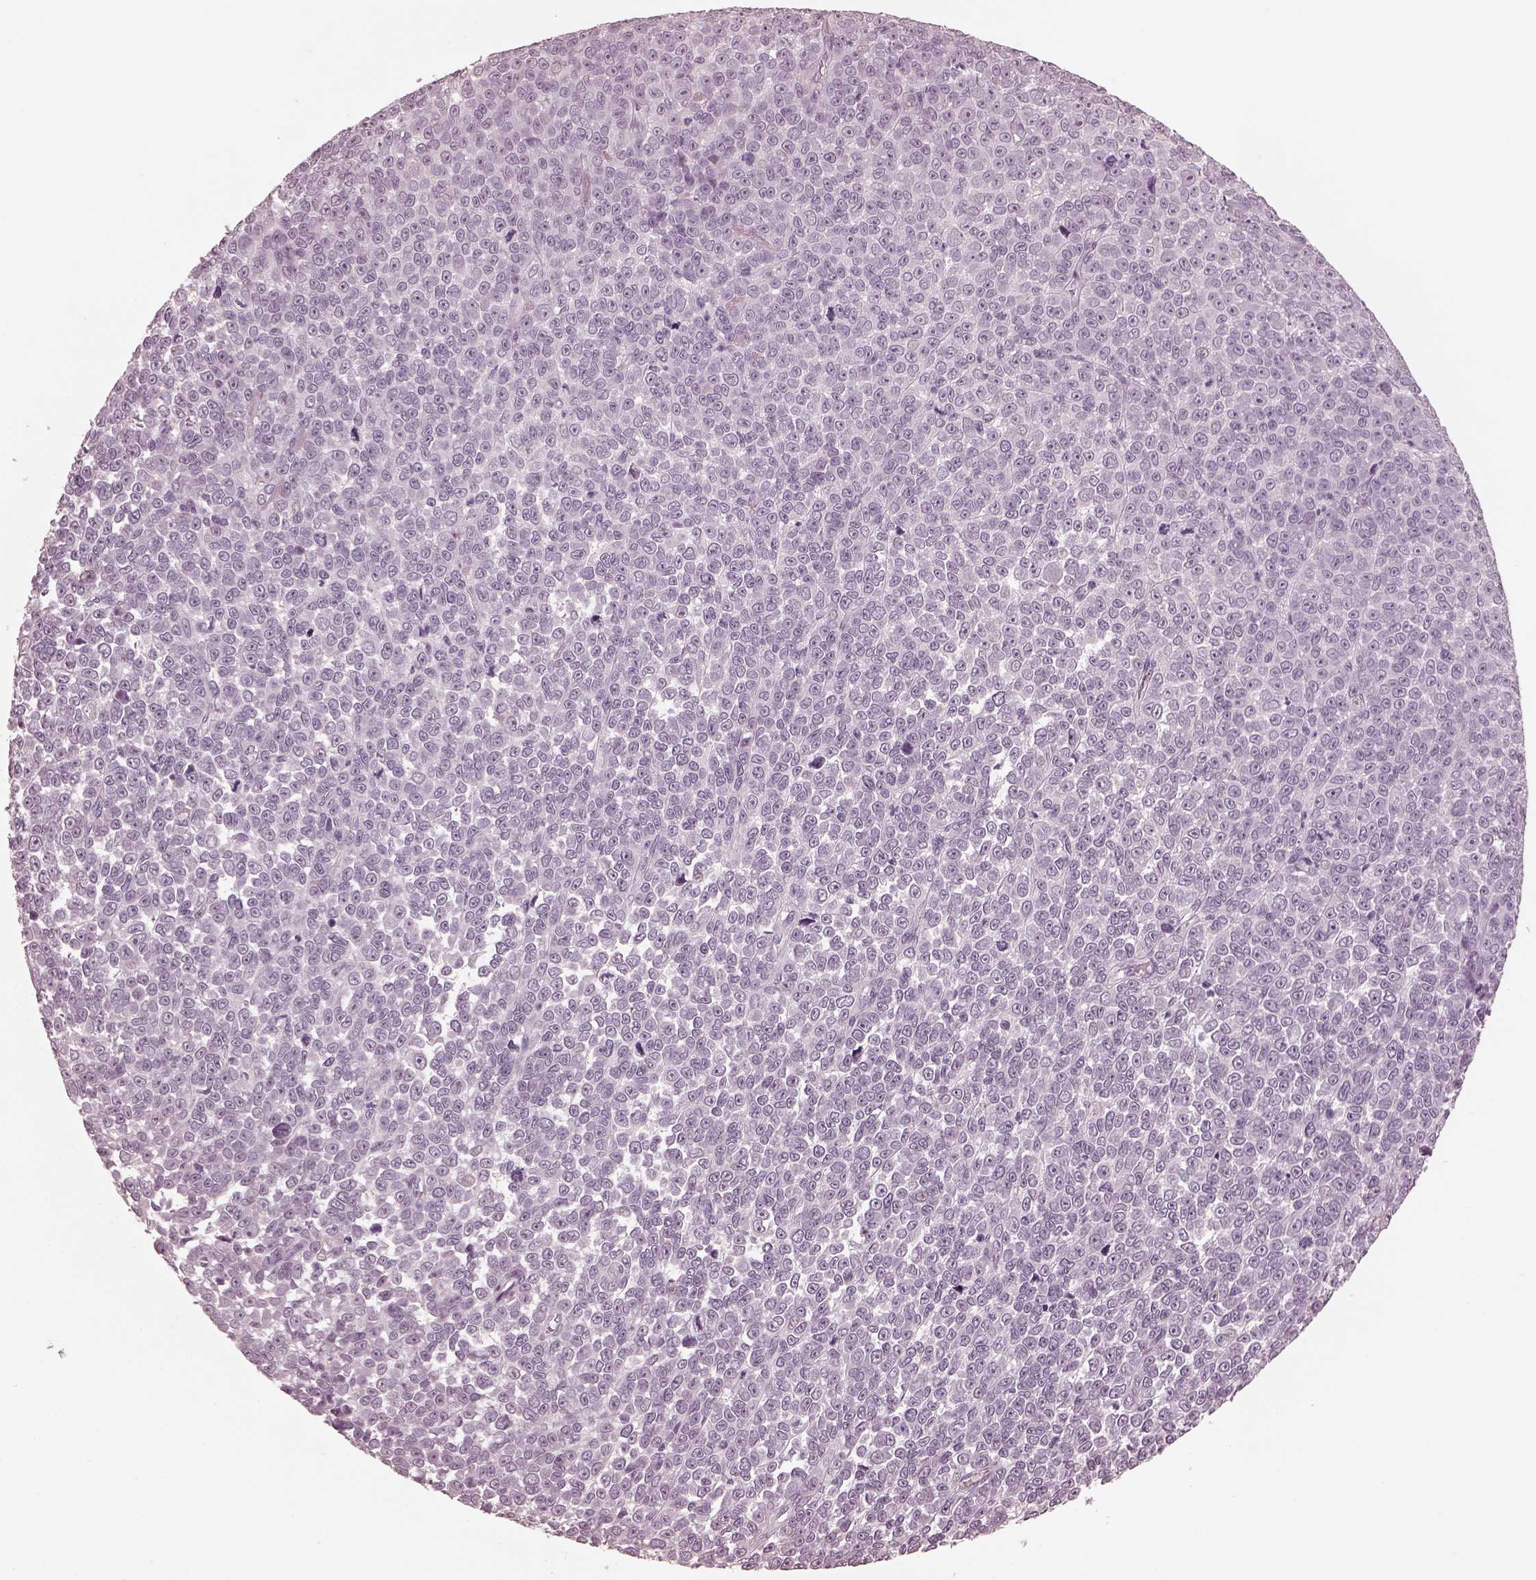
{"staining": {"intensity": "negative", "quantity": "none", "location": "none"}, "tissue": "melanoma", "cell_type": "Tumor cells", "image_type": "cancer", "snomed": [{"axis": "morphology", "description": "Malignant melanoma, NOS"}, {"axis": "topography", "description": "Skin"}], "caption": "A high-resolution micrograph shows IHC staining of melanoma, which exhibits no significant staining in tumor cells.", "gene": "CGA", "patient": {"sex": "female", "age": 95}}